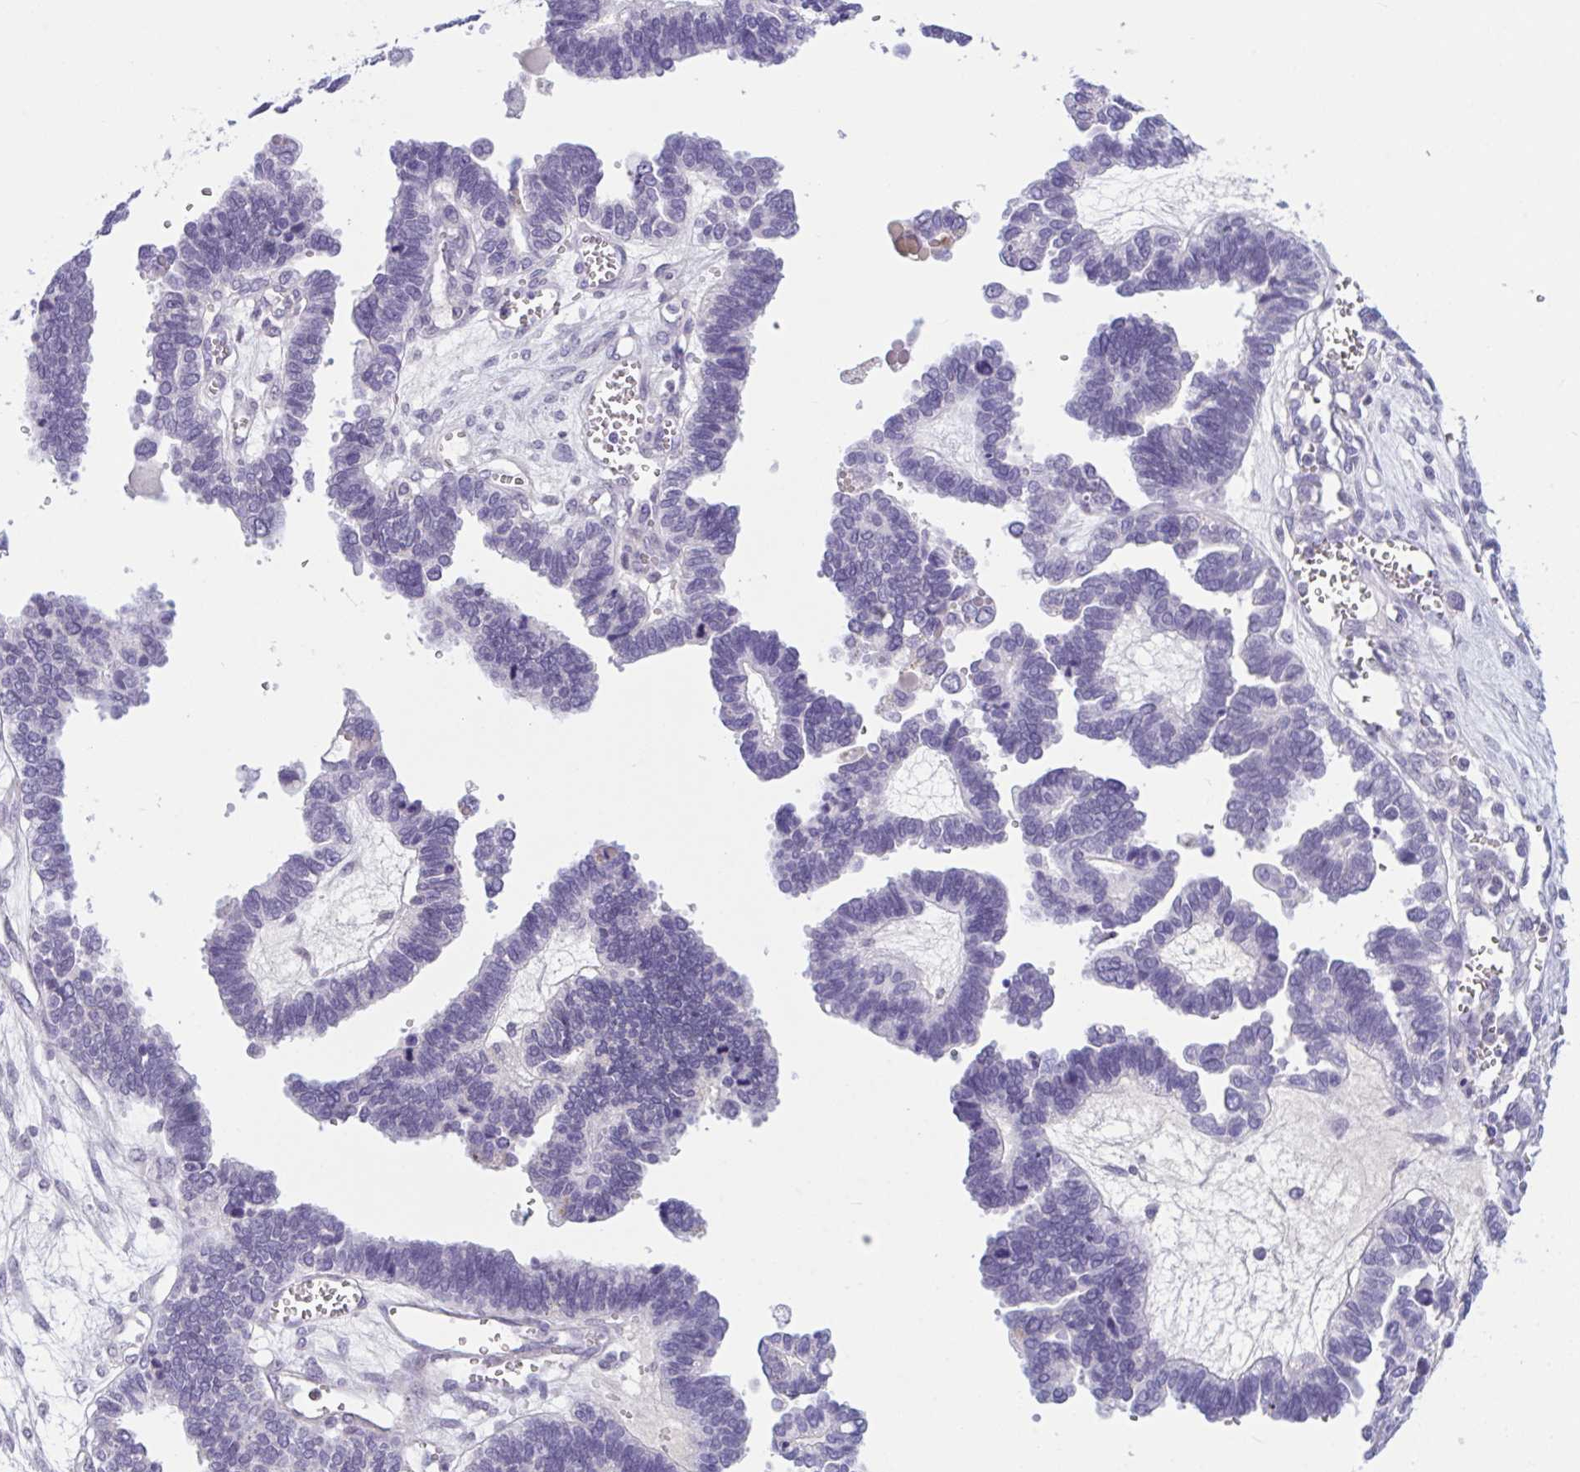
{"staining": {"intensity": "negative", "quantity": "none", "location": "none"}, "tissue": "ovarian cancer", "cell_type": "Tumor cells", "image_type": "cancer", "snomed": [{"axis": "morphology", "description": "Cystadenocarcinoma, serous, NOS"}, {"axis": "topography", "description": "Ovary"}], "caption": "The micrograph exhibits no significant positivity in tumor cells of ovarian cancer.", "gene": "WNT9B", "patient": {"sex": "female", "age": 51}}